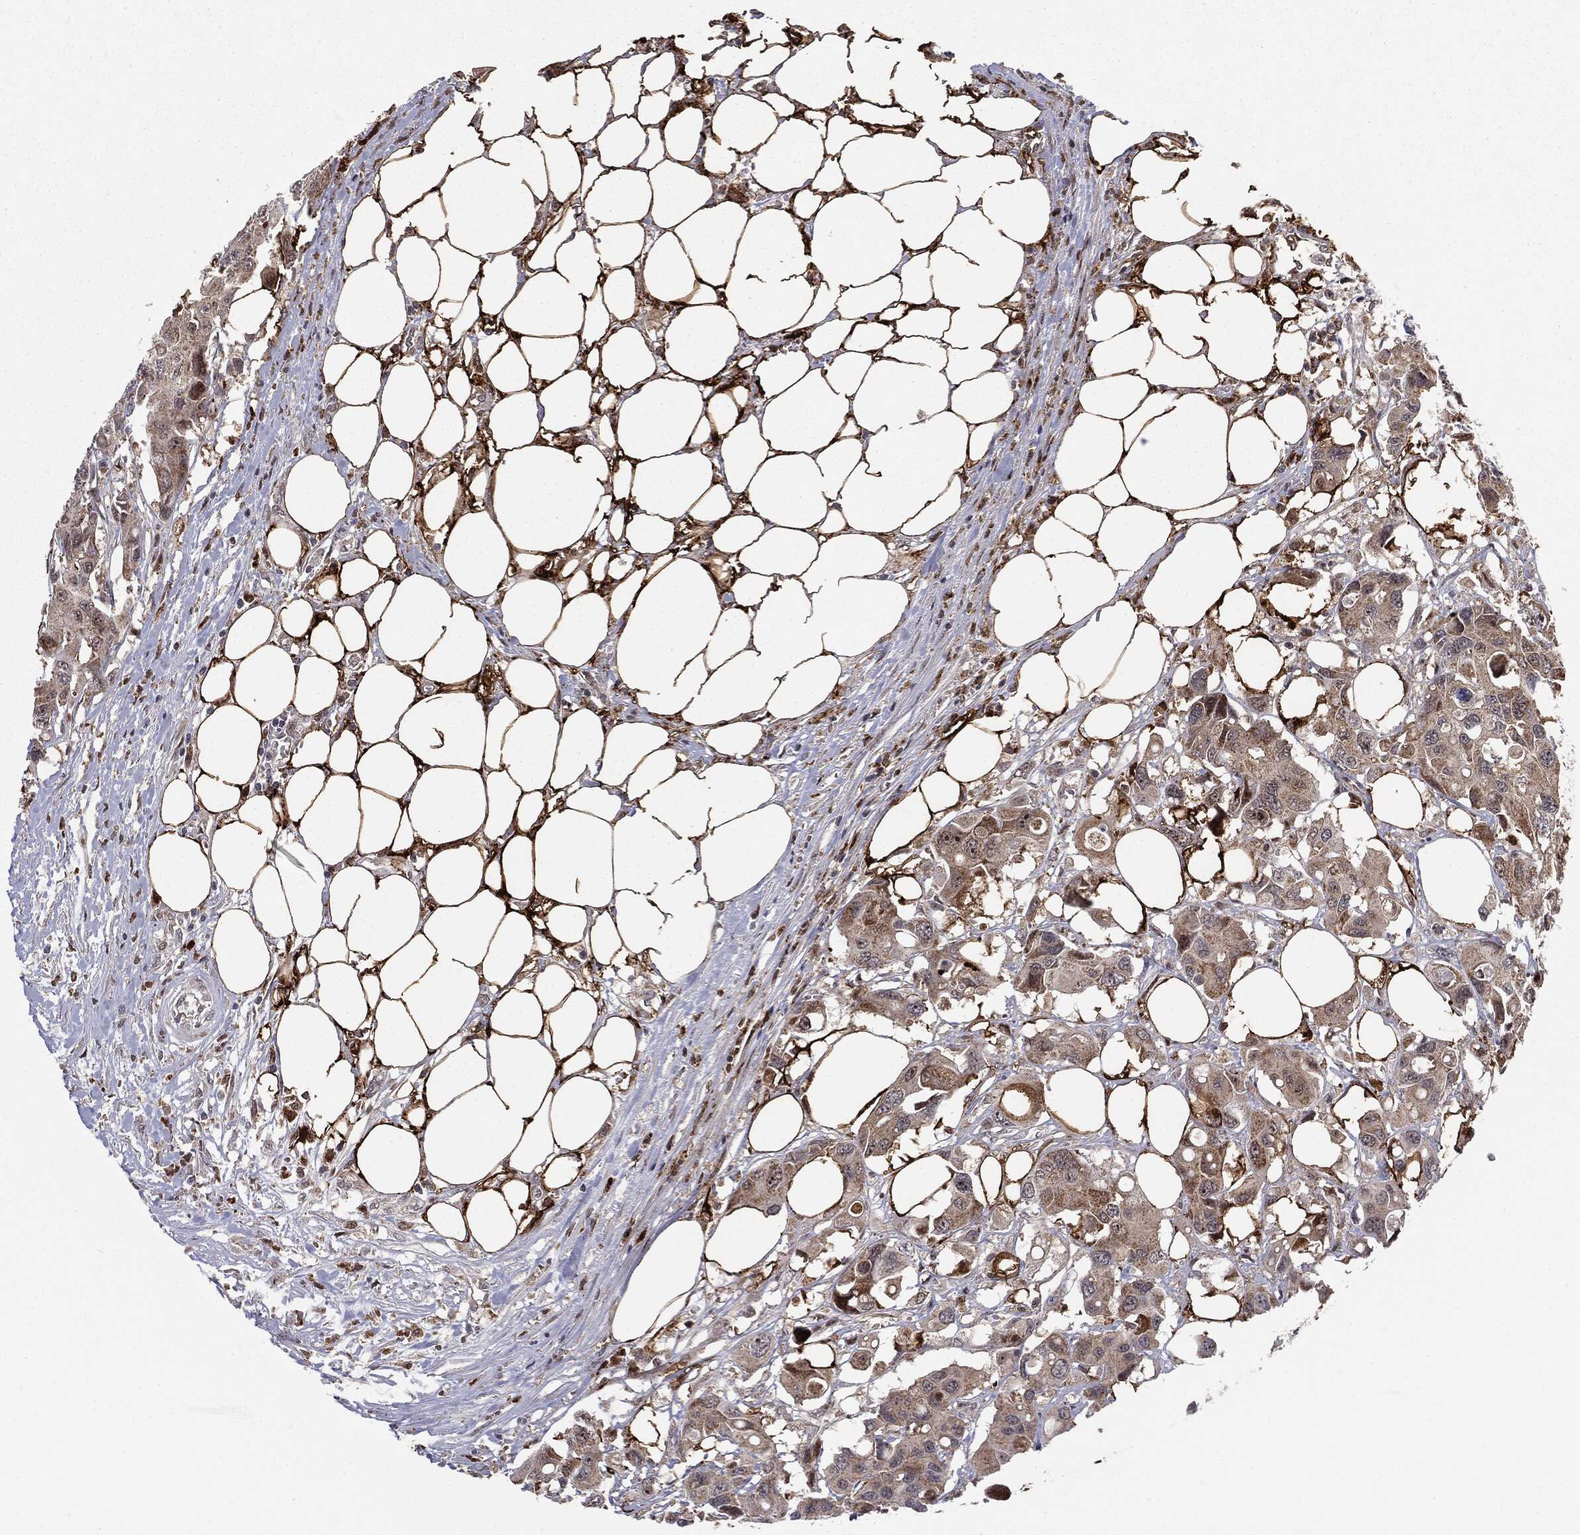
{"staining": {"intensity": "weak", "quantity": "<25%", "location": "cytoplasmic/membranous"}, "tissue": "colorectal cancer", "cell_type": "Tumor cells", "image_type": "cancer", "snomed": [{"axis": "morphology", "description": "Adenocarcinoma, NOS"}, {"axis": "topography", "description": "Colon"}], "caption": "Adenocarcinoma (colorectal) was stained to show a protein in brown. There is no significant expression in tumor cells.", "gene": "PTEN", "patient": {"sex": "male", "age": 77}}